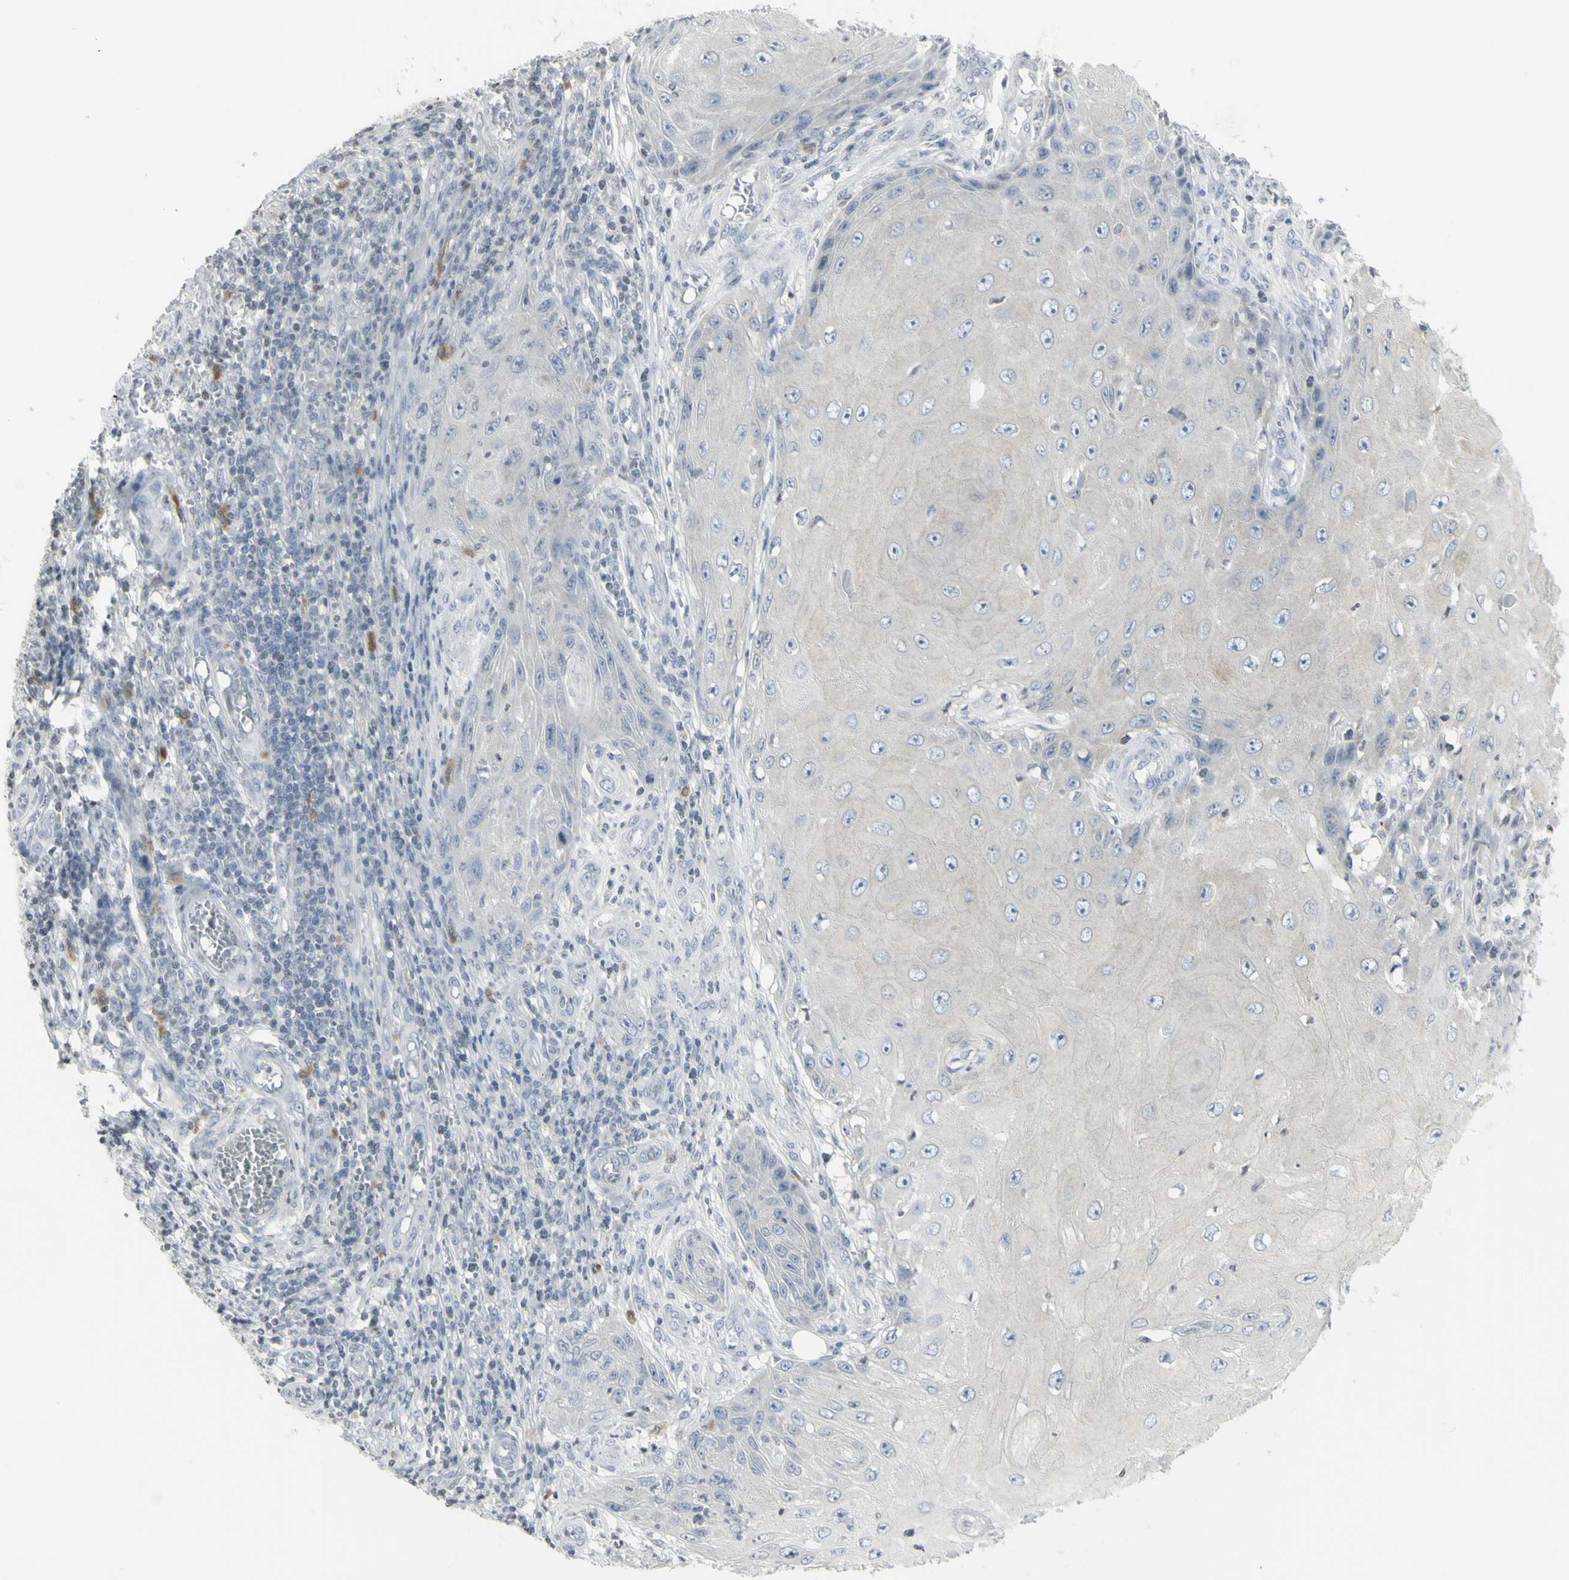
{"staining": {"intensity": "negative", "quantity": "none", "location": "none"}, "tissue": "skin cancer", "cell_type": "Tumor cells", "image_type": "cancer", "snomed": [{"axis": "morphology", "description": "Squamous cell carcinoma, NOS"}, {"axis": "topography", "description": "Skin"}], "caption": "Immunohistochemistry of skin squamous cell carcinoma exhibits no staining in tumor cells.", "gene": "MUC5AC", "patient": {"sex": "female", "age": 73}}